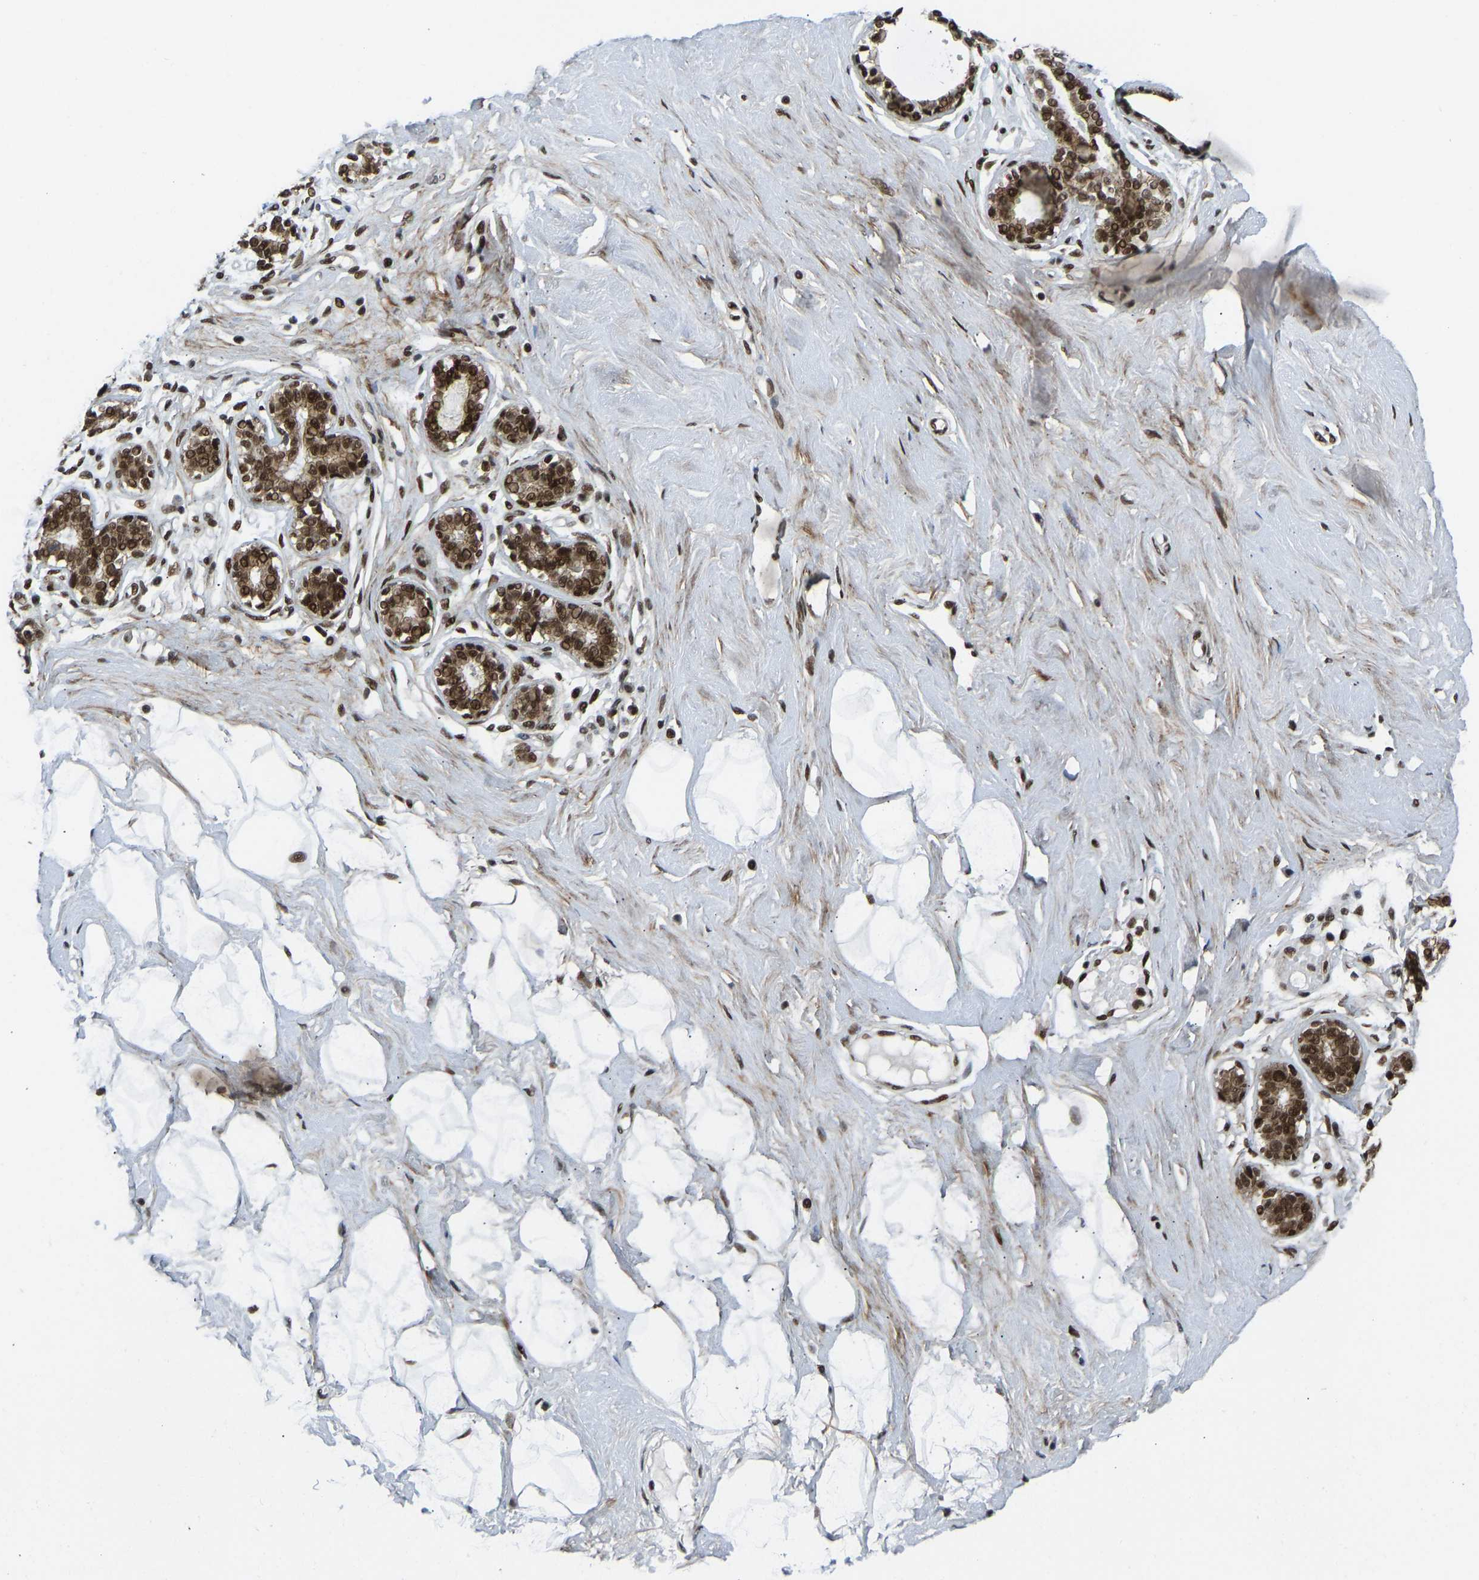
{"staining": {"intensity": "moderate", "quantity": ">75%", "location": "nuclear"}, "tissue": "breast", "cell_type": "Adipocytes", "image_type": "normal", "snomed": [{"axis": "morphology", "description": "Normal tissue, NOS"}, {"axis": "topography", "description": "Breast"}], "caption": "Breast was stained to show a protein in brown. There is medium levels of moderate nuclear expression in about >75% of adipocytes.", "gene": "FOXK1", "patient": {"sex": "female", "age": 23}}